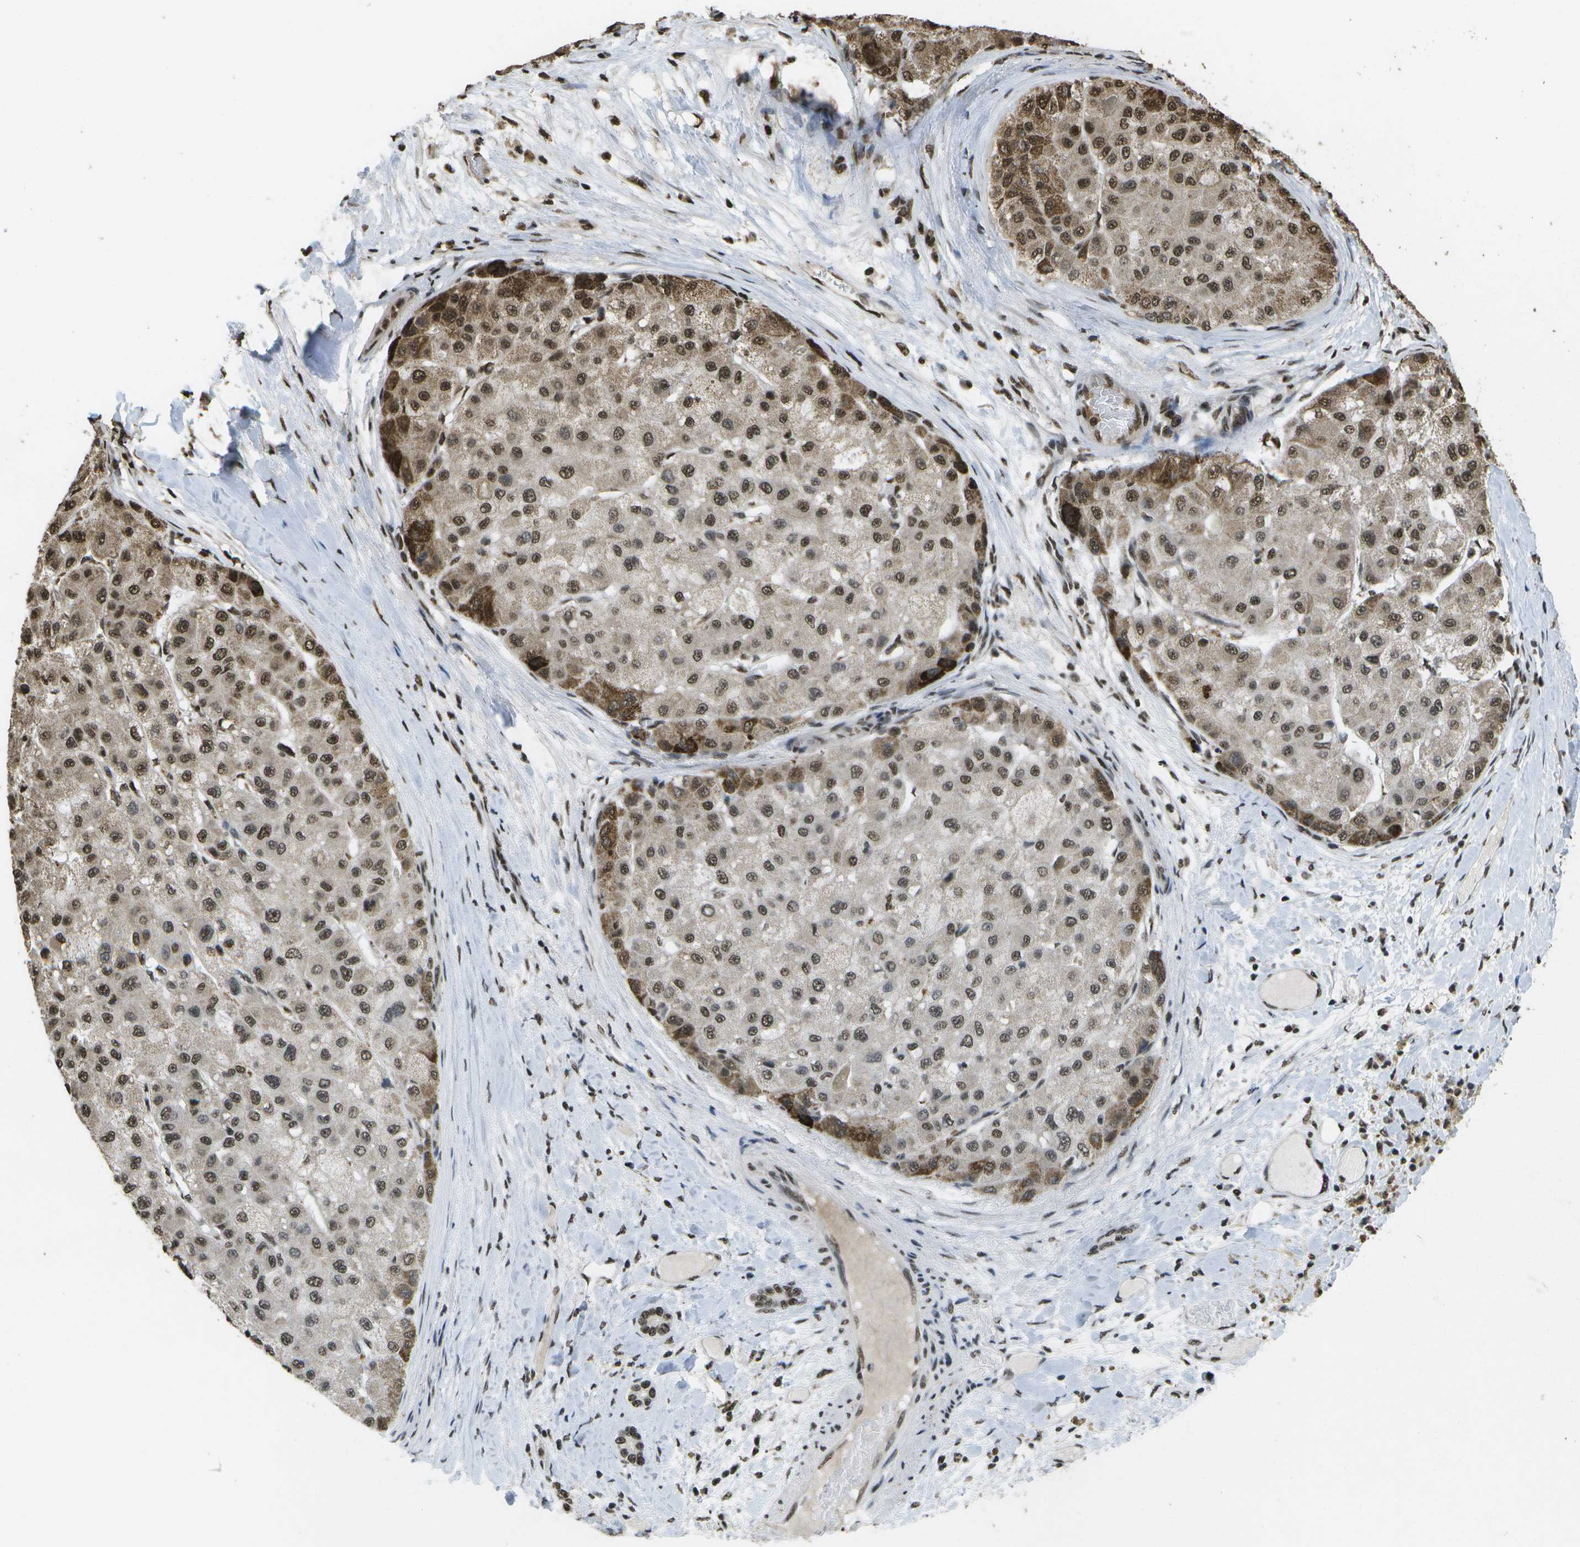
{"staining": {"intensity": "moderate", "quantity": ">75%", "location": "cytoplasmic/membranous,nuclear"}, "tissue": "liver cancer", "cell_type": "Tumor cells", "image_type": "cancer", "snomed": [{"axis": "morphology", "description": "Carcinoma, Hepatocellular, NOS"}, {"axis": "topography", "description": "Liver"}], "caption": "Hepatocellular carcinoma (liver) stained with a brown dye displays moderate cytoplasmic/membranous and nuclear positive expression in about >75% of tumor cells.", "gene": "SPEN", "patient": {"sex": "male", "age": 80}}